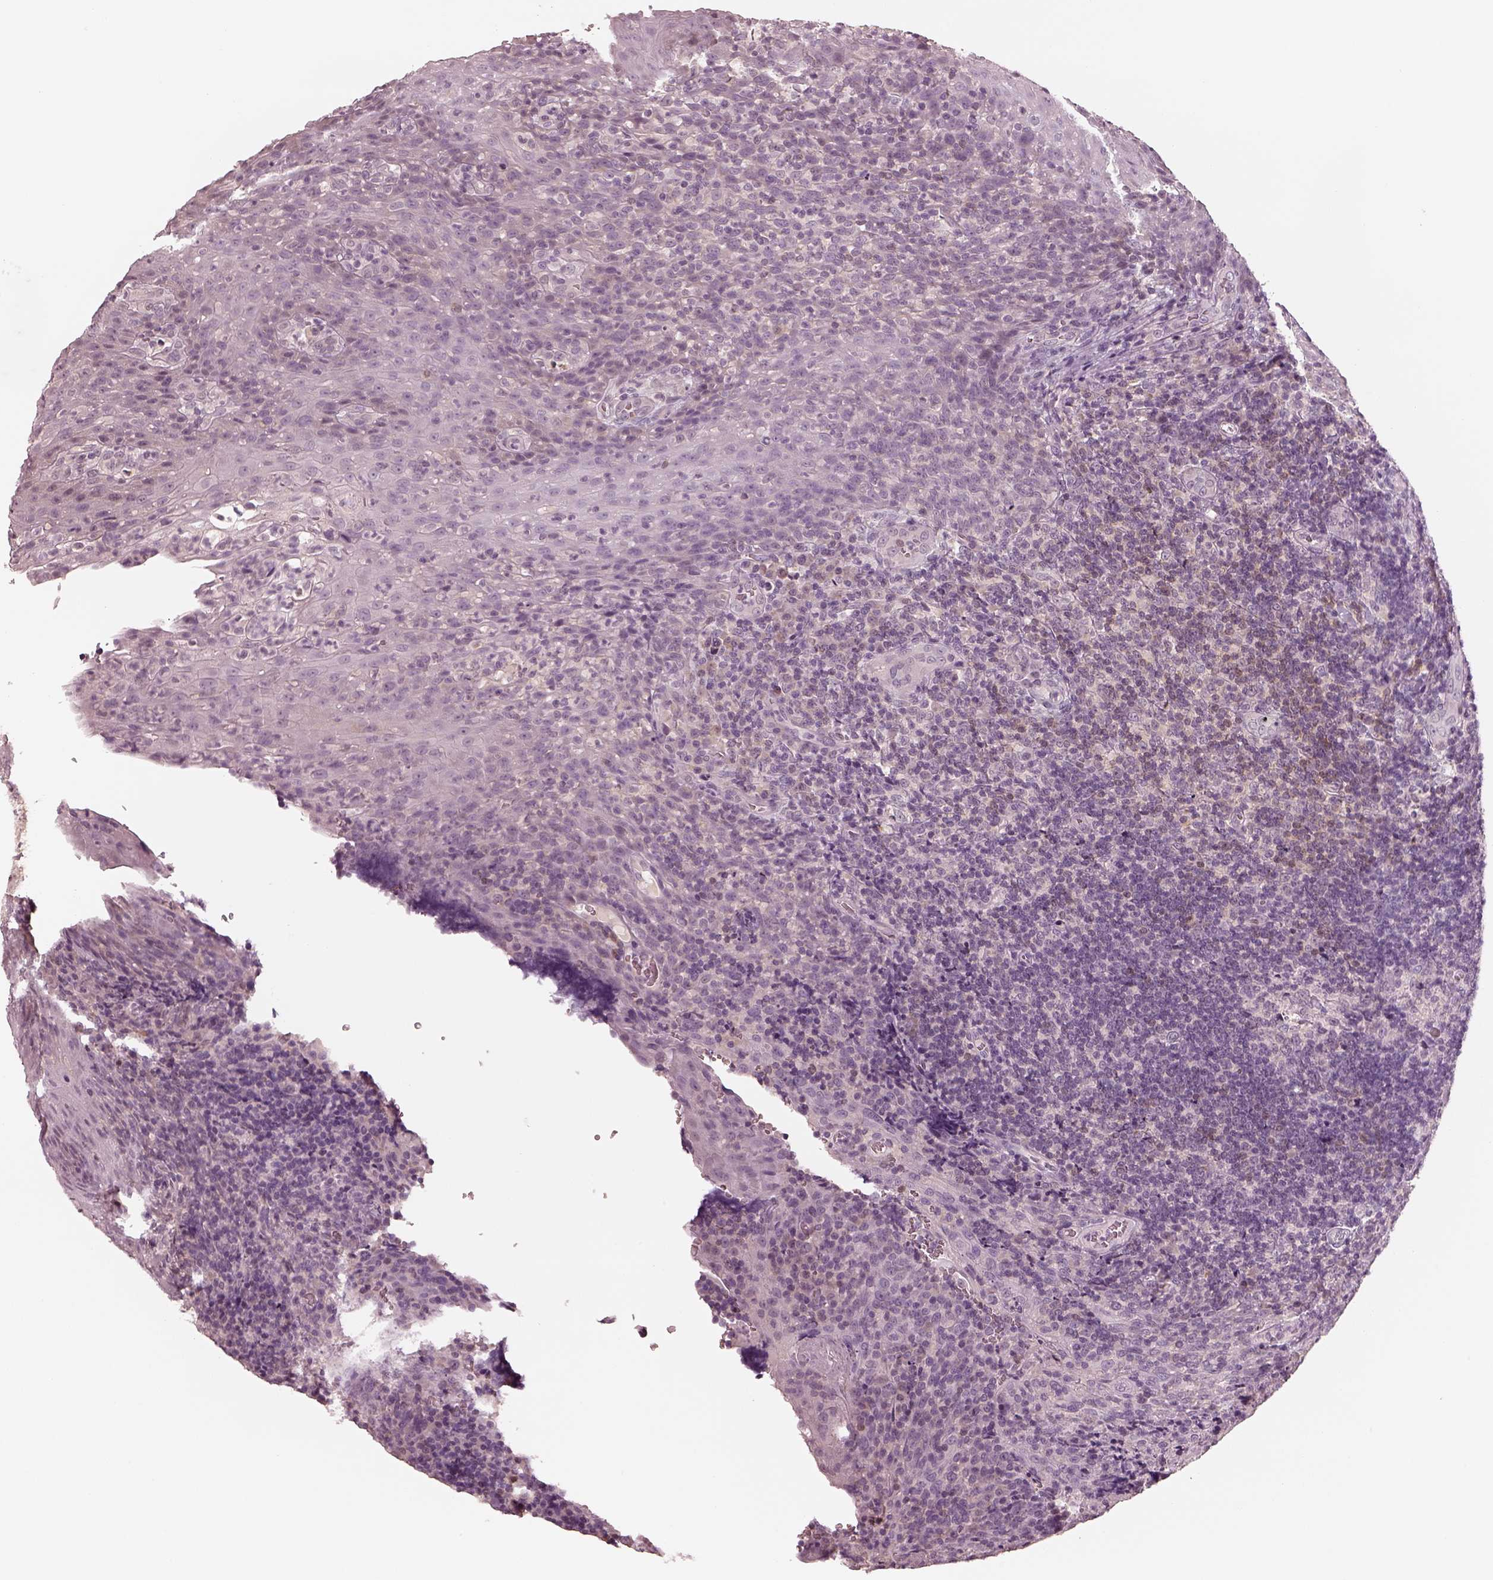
{"staining": {"intensity": "negative", "quantity": "none", "location": "none"}, "tissue": "tonsil", "cell_type": "Germinal center cells", "image_type": "normal", "snomed": [{"axis": "morphology", "description": "Normal tissue, NOS"}, {"axis": "topography", "description": "Tonsil"}], "caption": "IHC micrograph of normal human tonsil stained for a protein (brown), which shows no expression in germinal center cells.", "gene": "EGR4", "patient": {"sex": "male", "age": 17}}